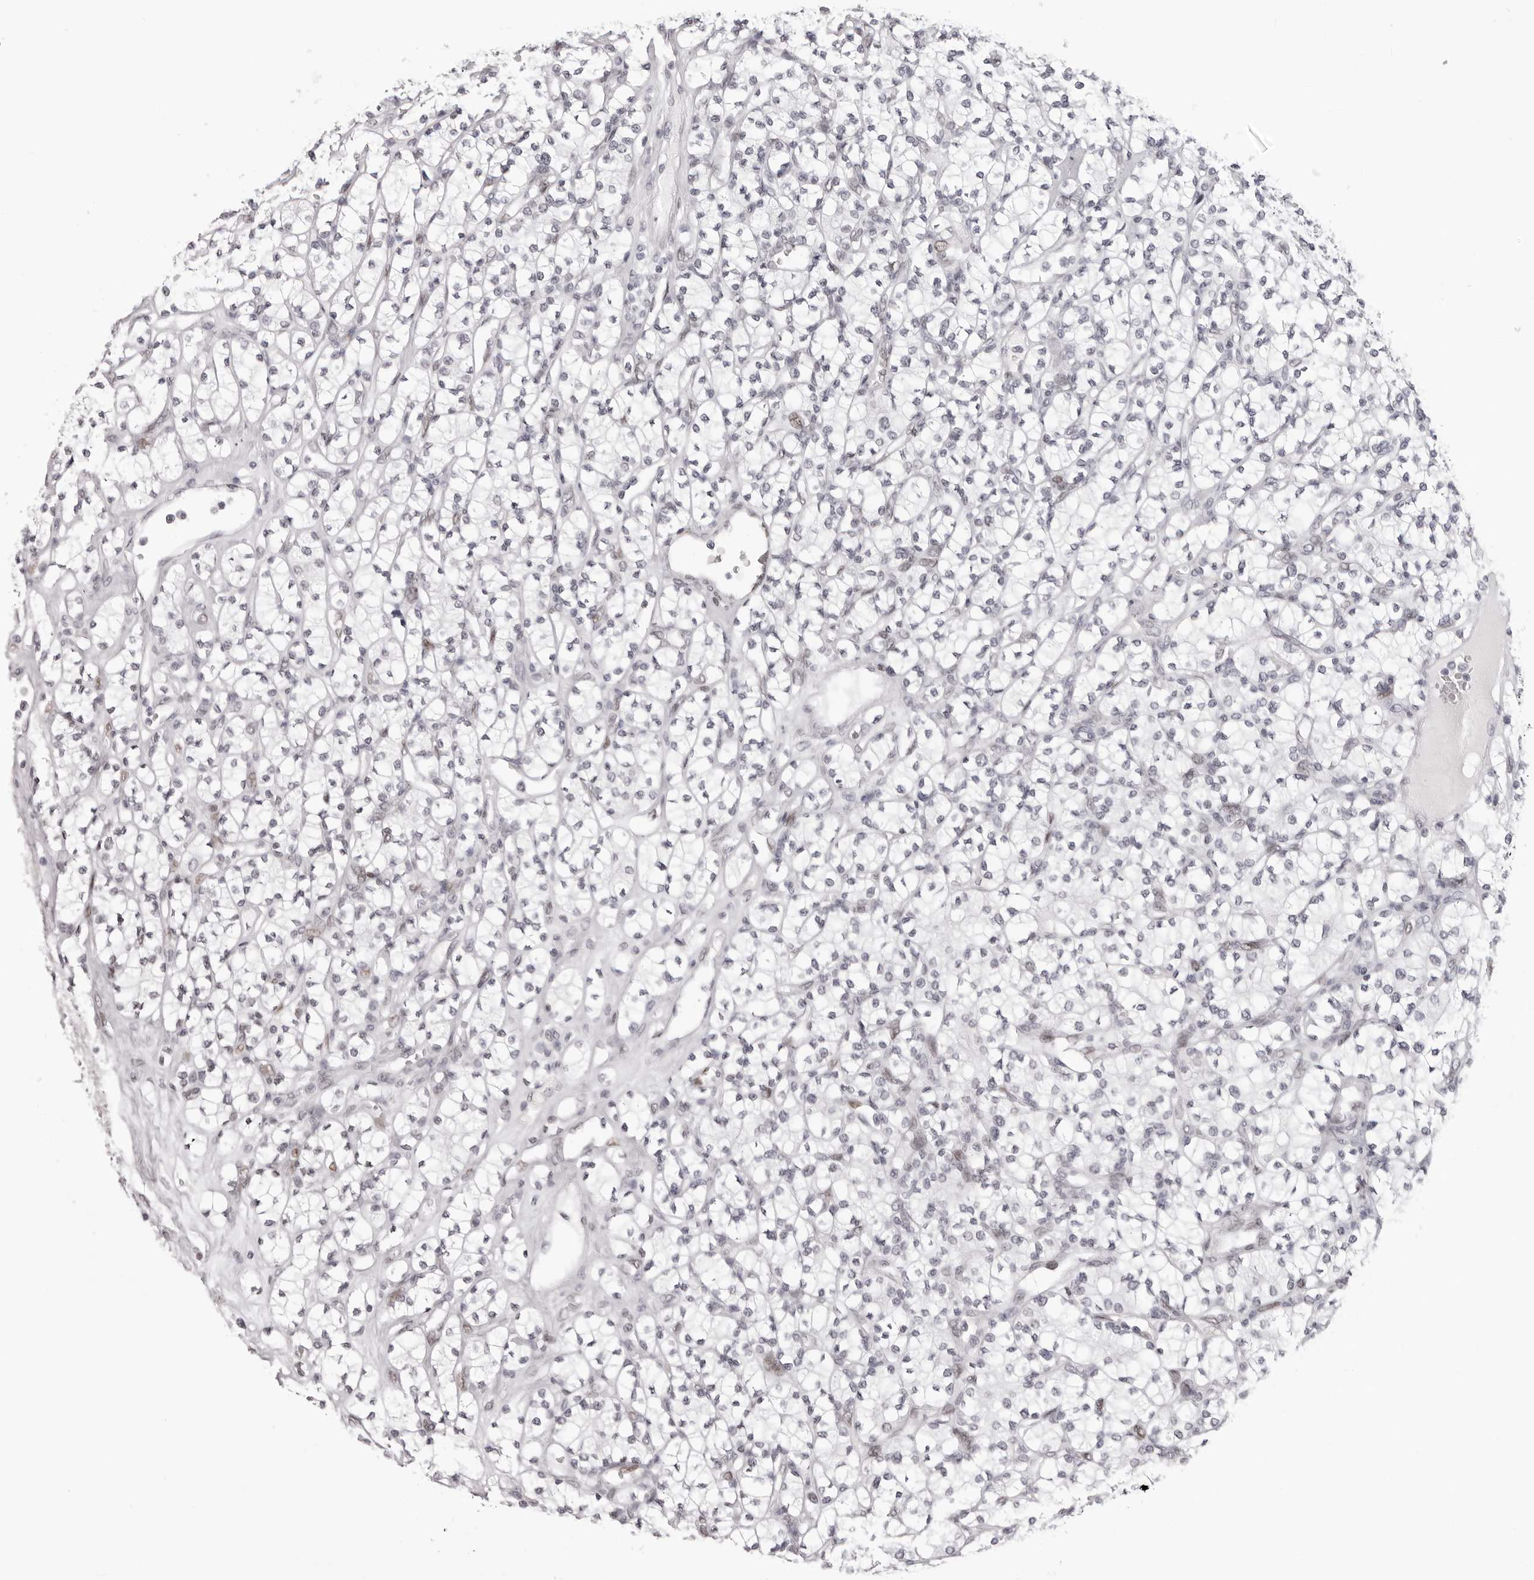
{"staining": {"intensity": "negative", "quantity": "none", "location": "none"}, "tissue": "renal cancer", "cell_type": "Tumor cells", "image_type": "cancer", "snomed": [{"axis": "morphology", "description": "Adenocarcinoma, NOS"}, {"axis": "topography", "description": "Kidney"}], "caption": "The micrograph reveals no staining of tumor cells in renal cancer.", "gene": "MAFK", "patient": {"sex": "male", "age": 77}}